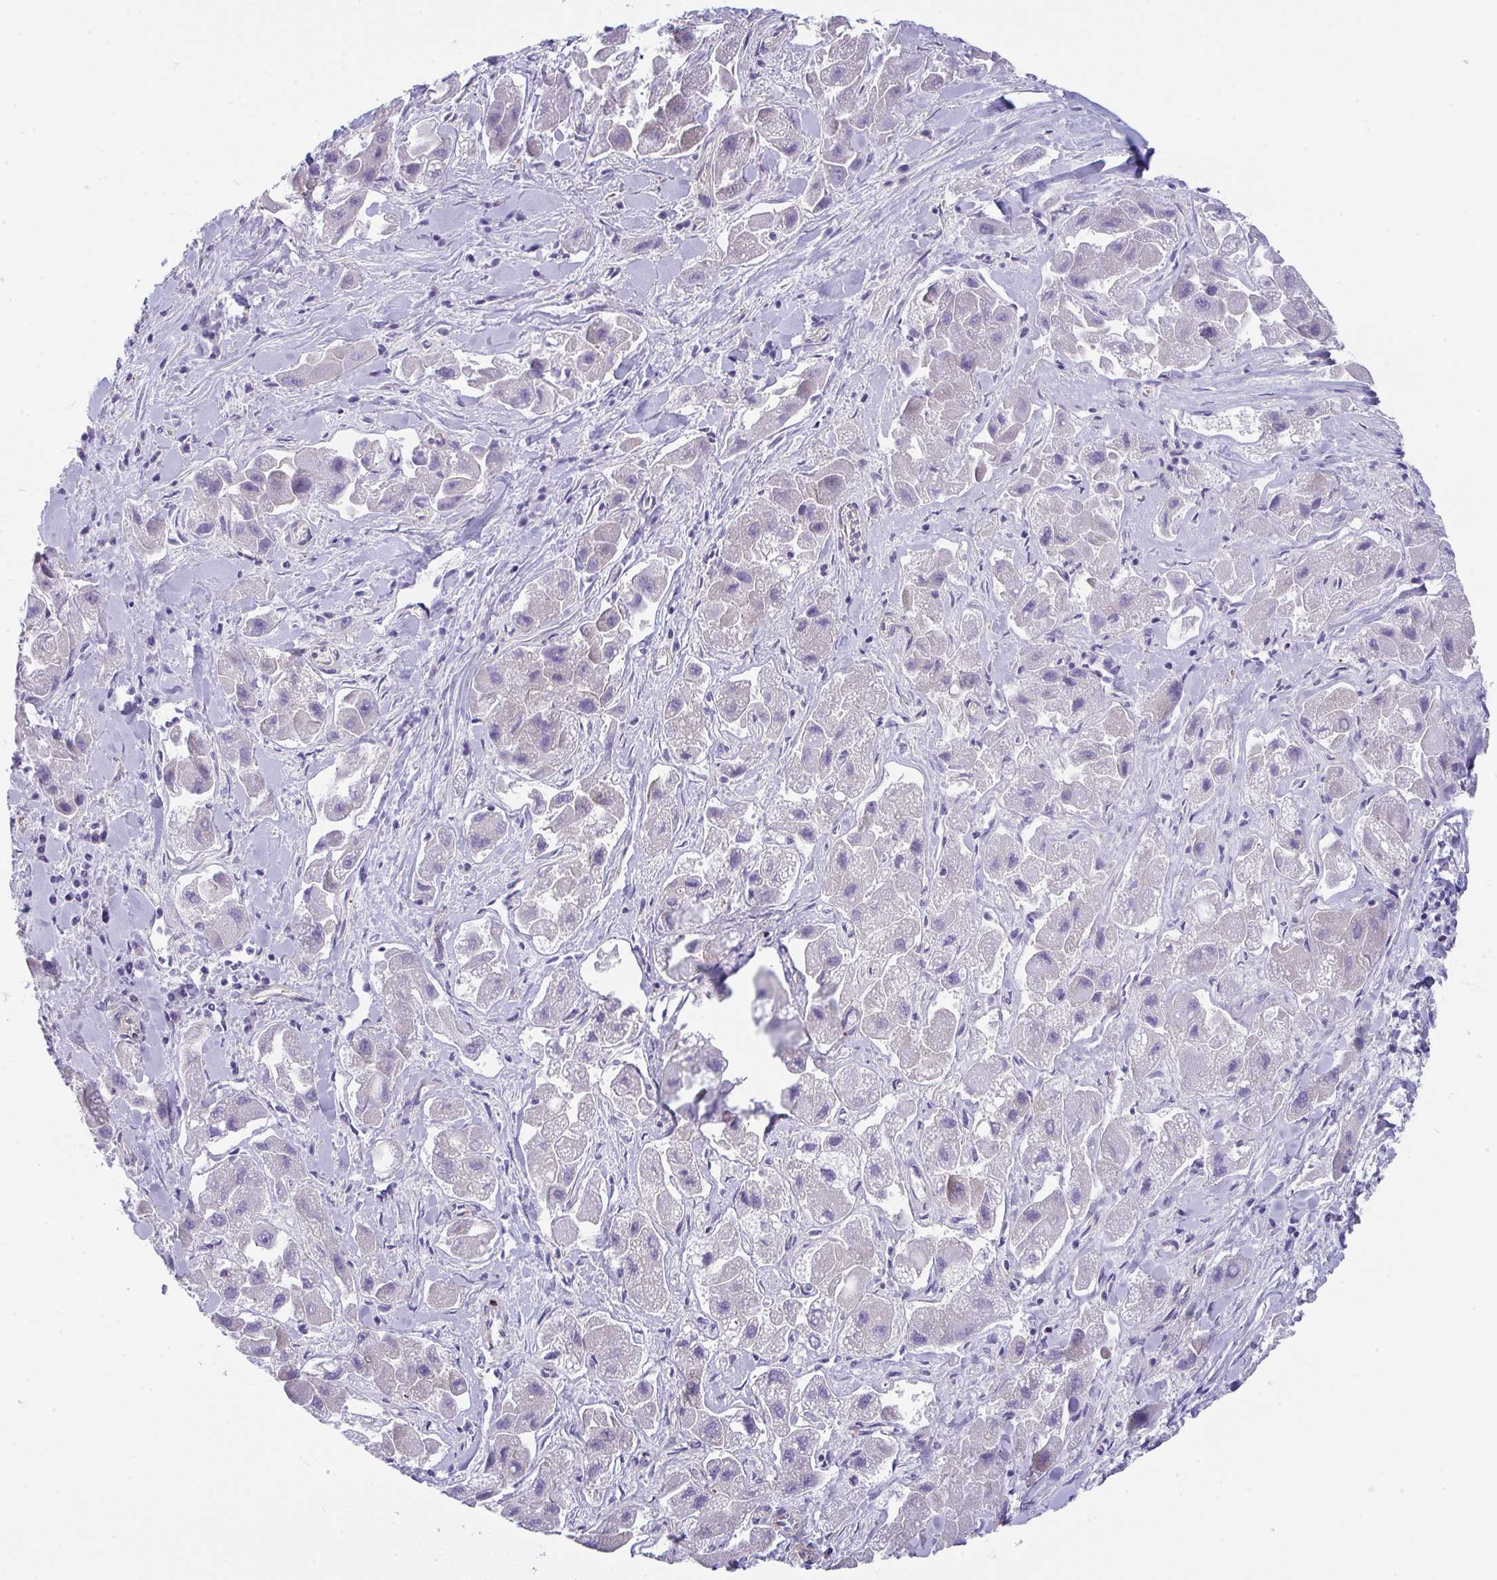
{"staining": {"intensity": "negative", "quantity": "none", "location": "none"}, "tissue": "liver cancer", "cell_type": "Tumor cells", "image_type": "cancer", "snomed": [{"axis": "morphology", "description": "Carcinoma, Hepatocellular, NOS"}, {"axis": "topography", "description": "Liver"}], "caption": "Protein analysis of hepatocellular carcinoma (liver) exhibits no significant expression in tumor cells.", "gene": "MYL12A", "patient": {"sex": "male", "age": 24}}